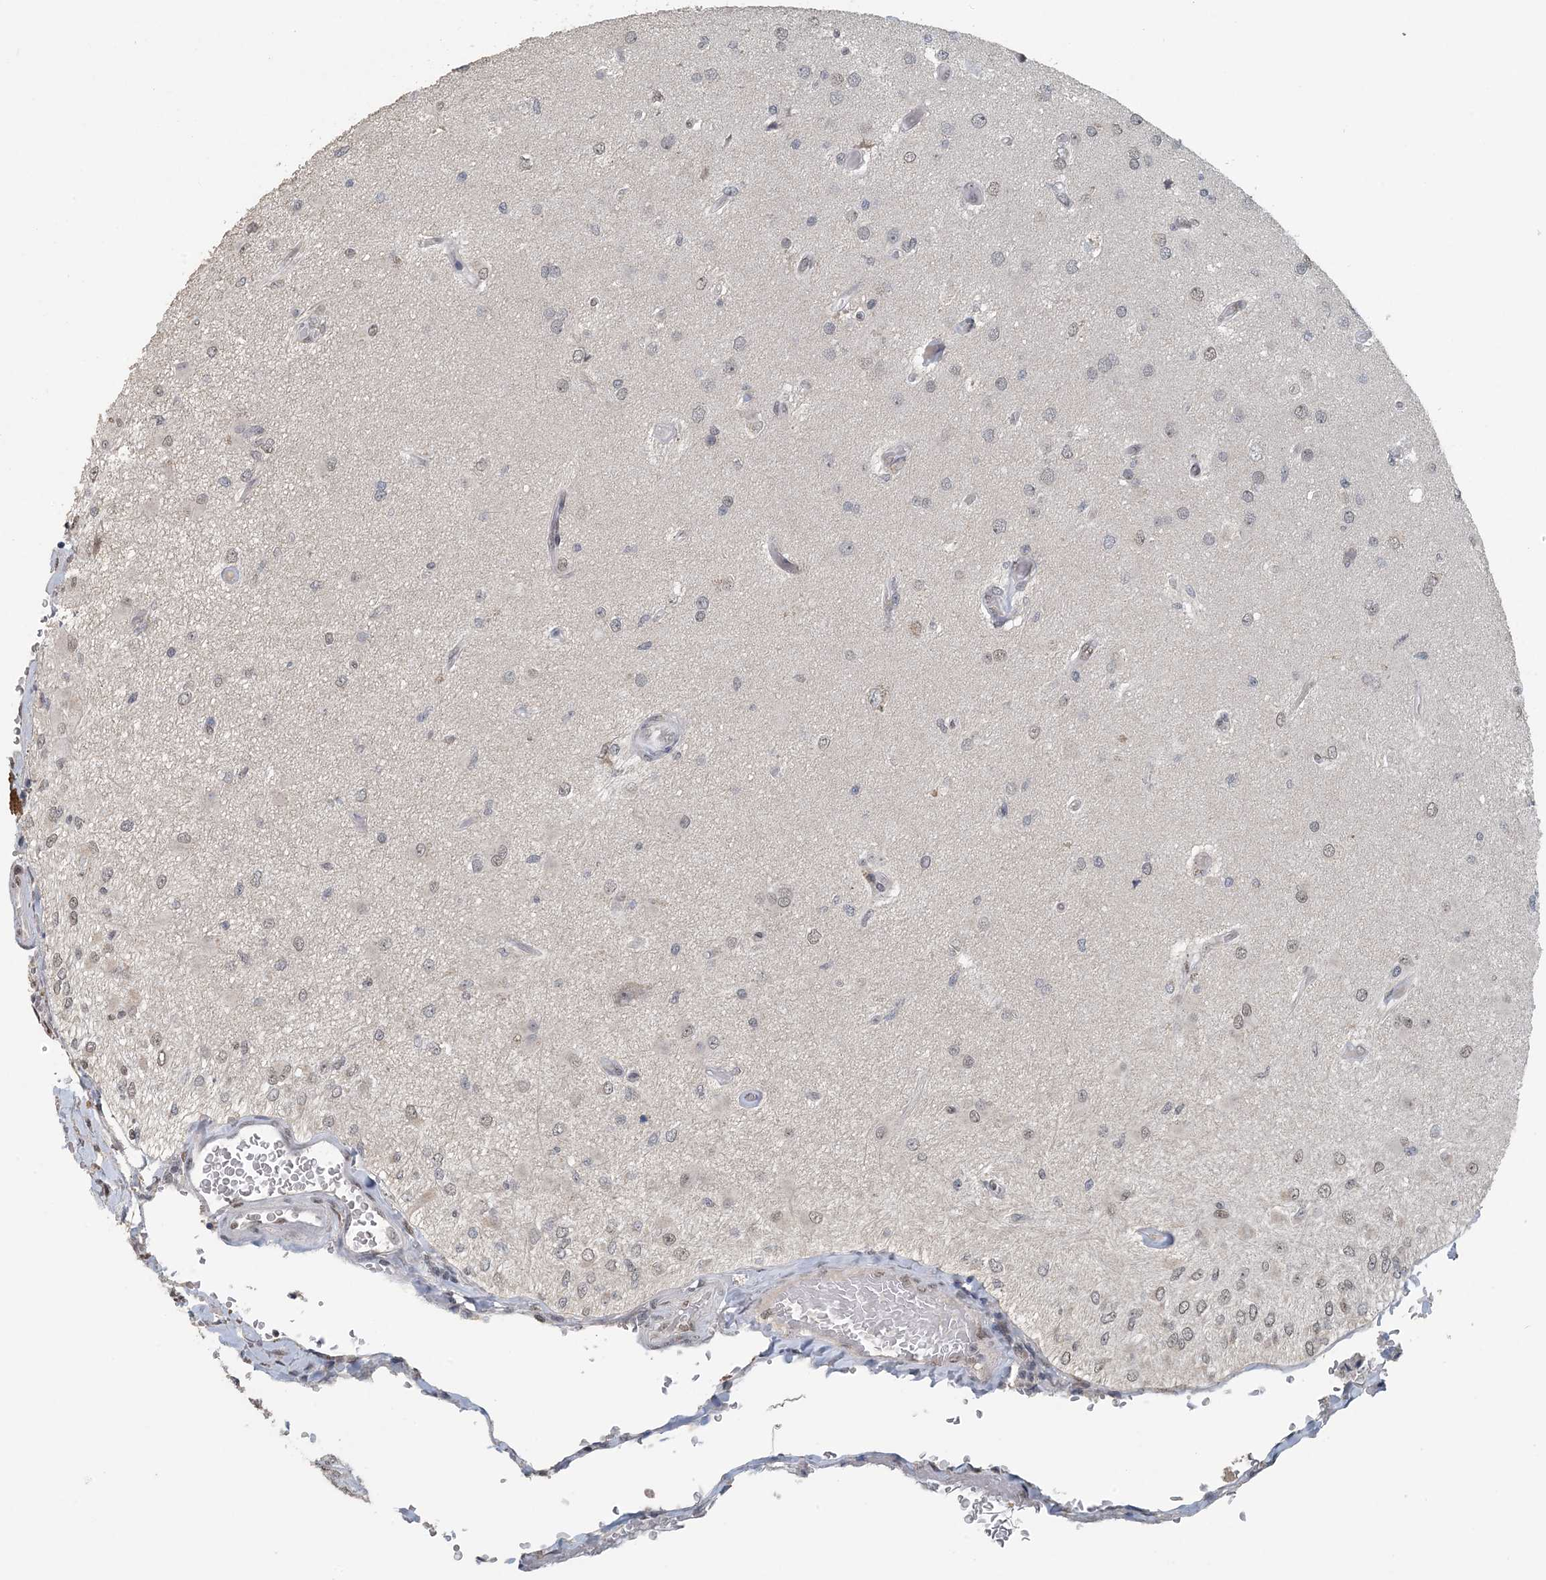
{"staining": {"intensity": "negative", "quantity": "none", "location": "none"}, "tissue": "glioma", "cell_type": "Tumor cells", "image_type": "cancer", "snomed": [{"axis": "morphology", "description": "Normal tissue, NOS"}, {"axis": "morphology", "description": "Glioma, malignant, High grade"}, {"axis": "topography", "description": "Cerebral cortex"}], "caption": "Photomicrograph shows no protein staining in tumor cells of malignant high-grade glioma tissue. (DAB (3,3'-diaminobenzidine) IHC with hematoxylin counter stain).", "gene": "MBD2", "patient": {"sex": "male", "age": 77}}